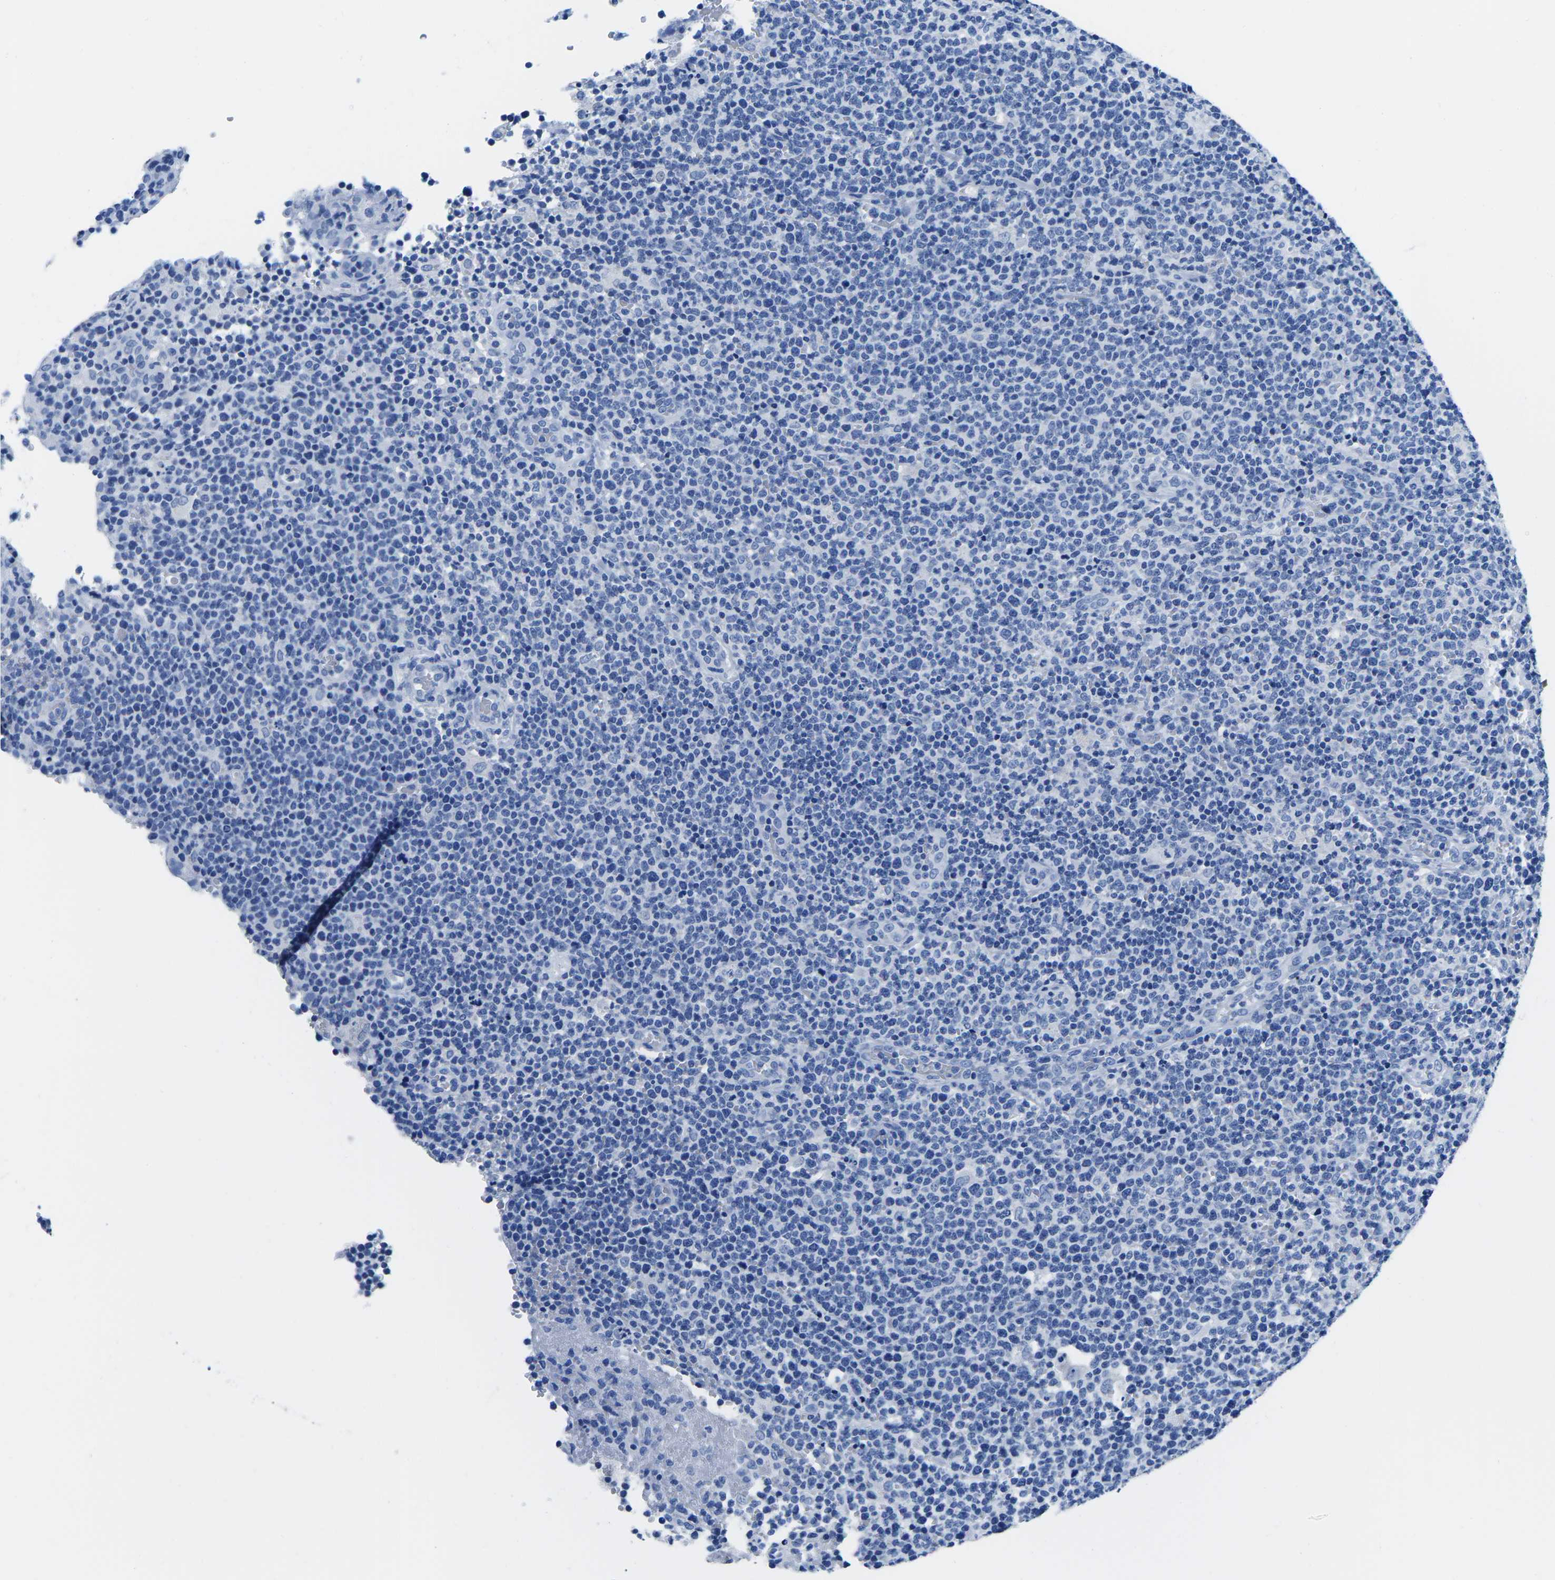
{"staining": {"intensity": "negative", "quantity": "none", "location": "none"}, "tissue": "lymphoma", "cell_type": "Tumor cells", "image_type": "cancer", "snomed": [{"axis": "morphology", "description": "Malignant lymphoma, non-Hodgkin's type, High grade"}, {"axis": "topography", "description": "Lymph node"}], "caption": "Immunohistochemistry (IHC) of lymphoma exhibits no positivity in tumor cells.", "gene": "CYP1A2", "patient": {"sex": "male", "age": 61}}